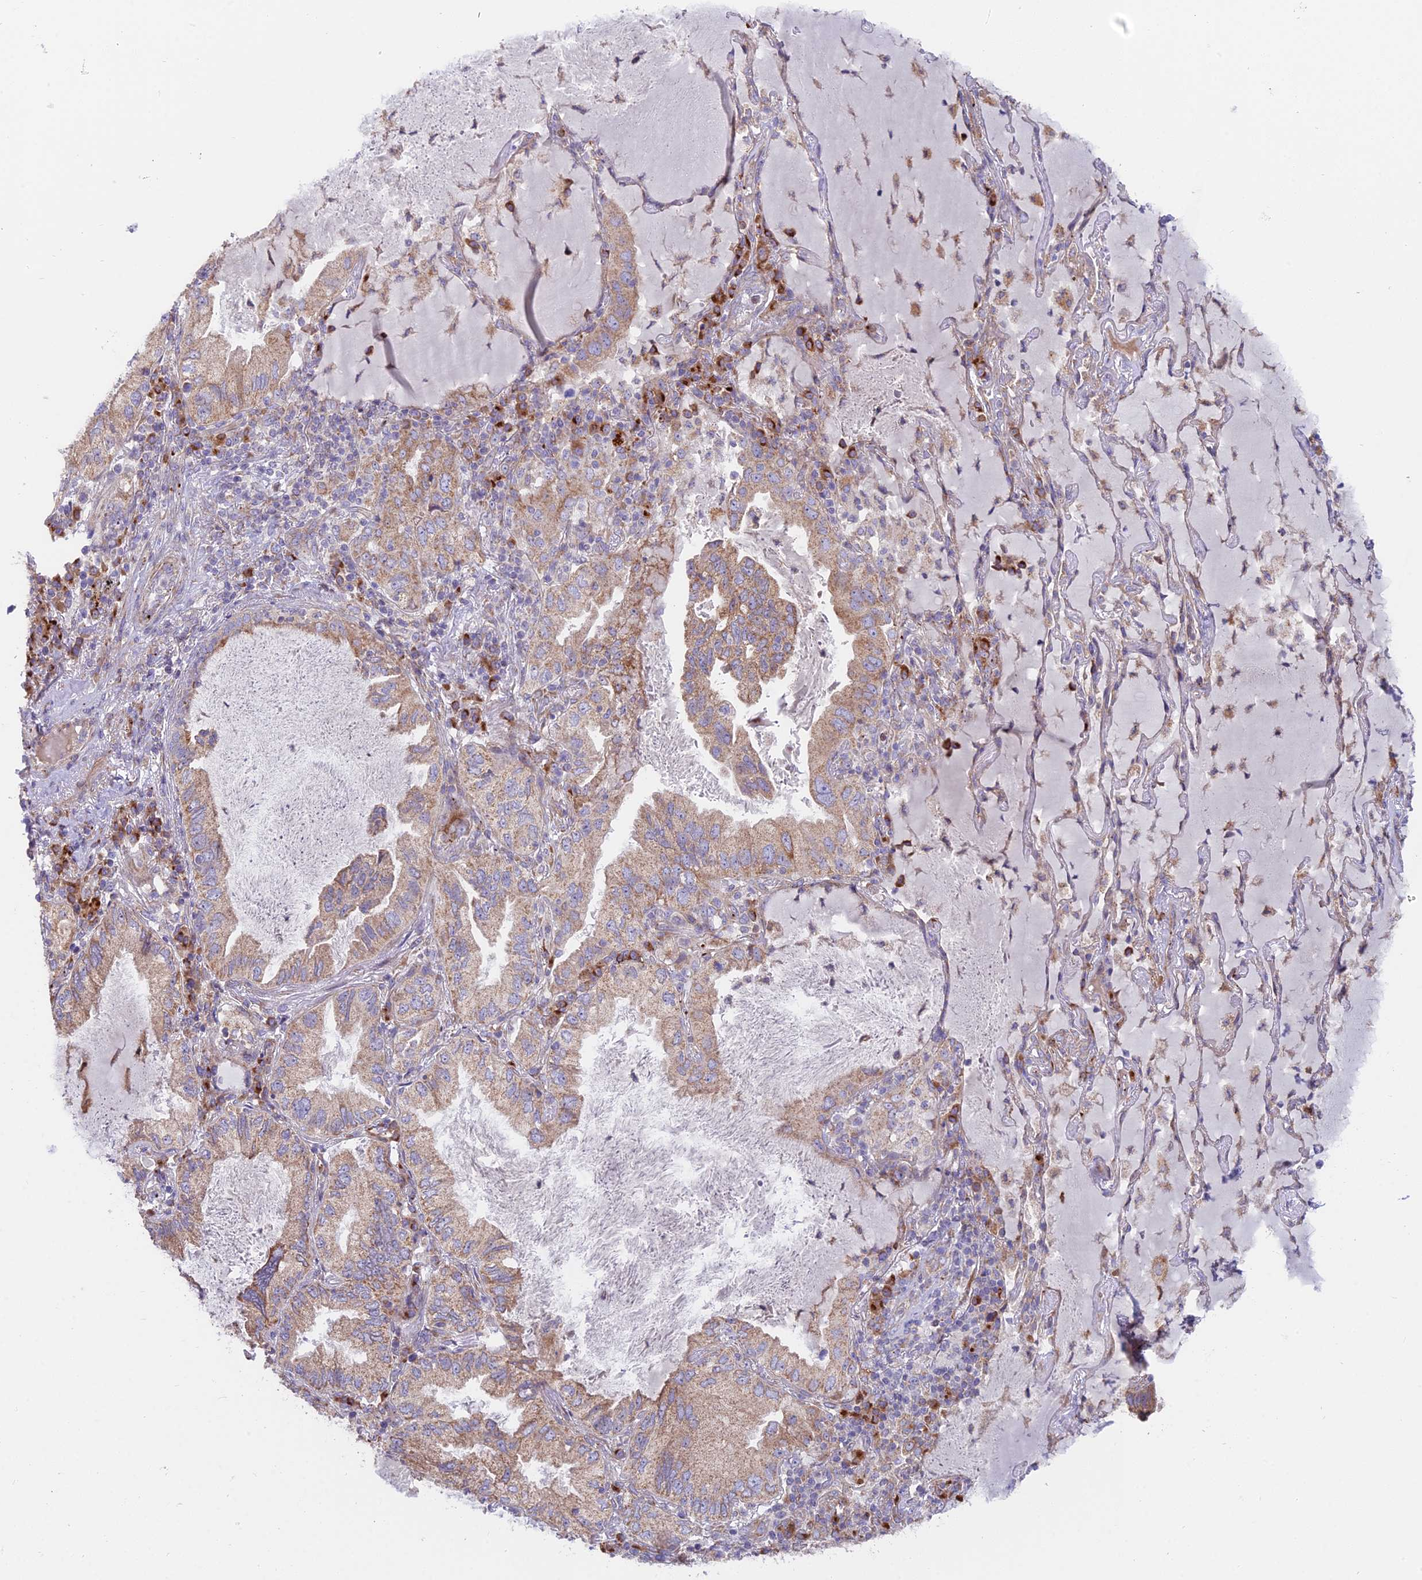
{"staining": {"intensity": "moderate", "quantity": ">75%", "location": "cytoplasmic/membranous"}, "tissue": "lung cancer", "cell_type": "Tumor cells", "image_type": "cancer", "snomed": [{"axis": "morphology", "description": "Adenocarcinoma, NOS"}, {"axis": "topography", "description": "Lung"}], "caption": "The image displays a brown stain indicating the presence of a protein in the cytoplasmic/membranous of tumor cells in lung adenocarcinoma.", "gene": "TBC1D20", "patient": {"sex": "female", "age": 69}}